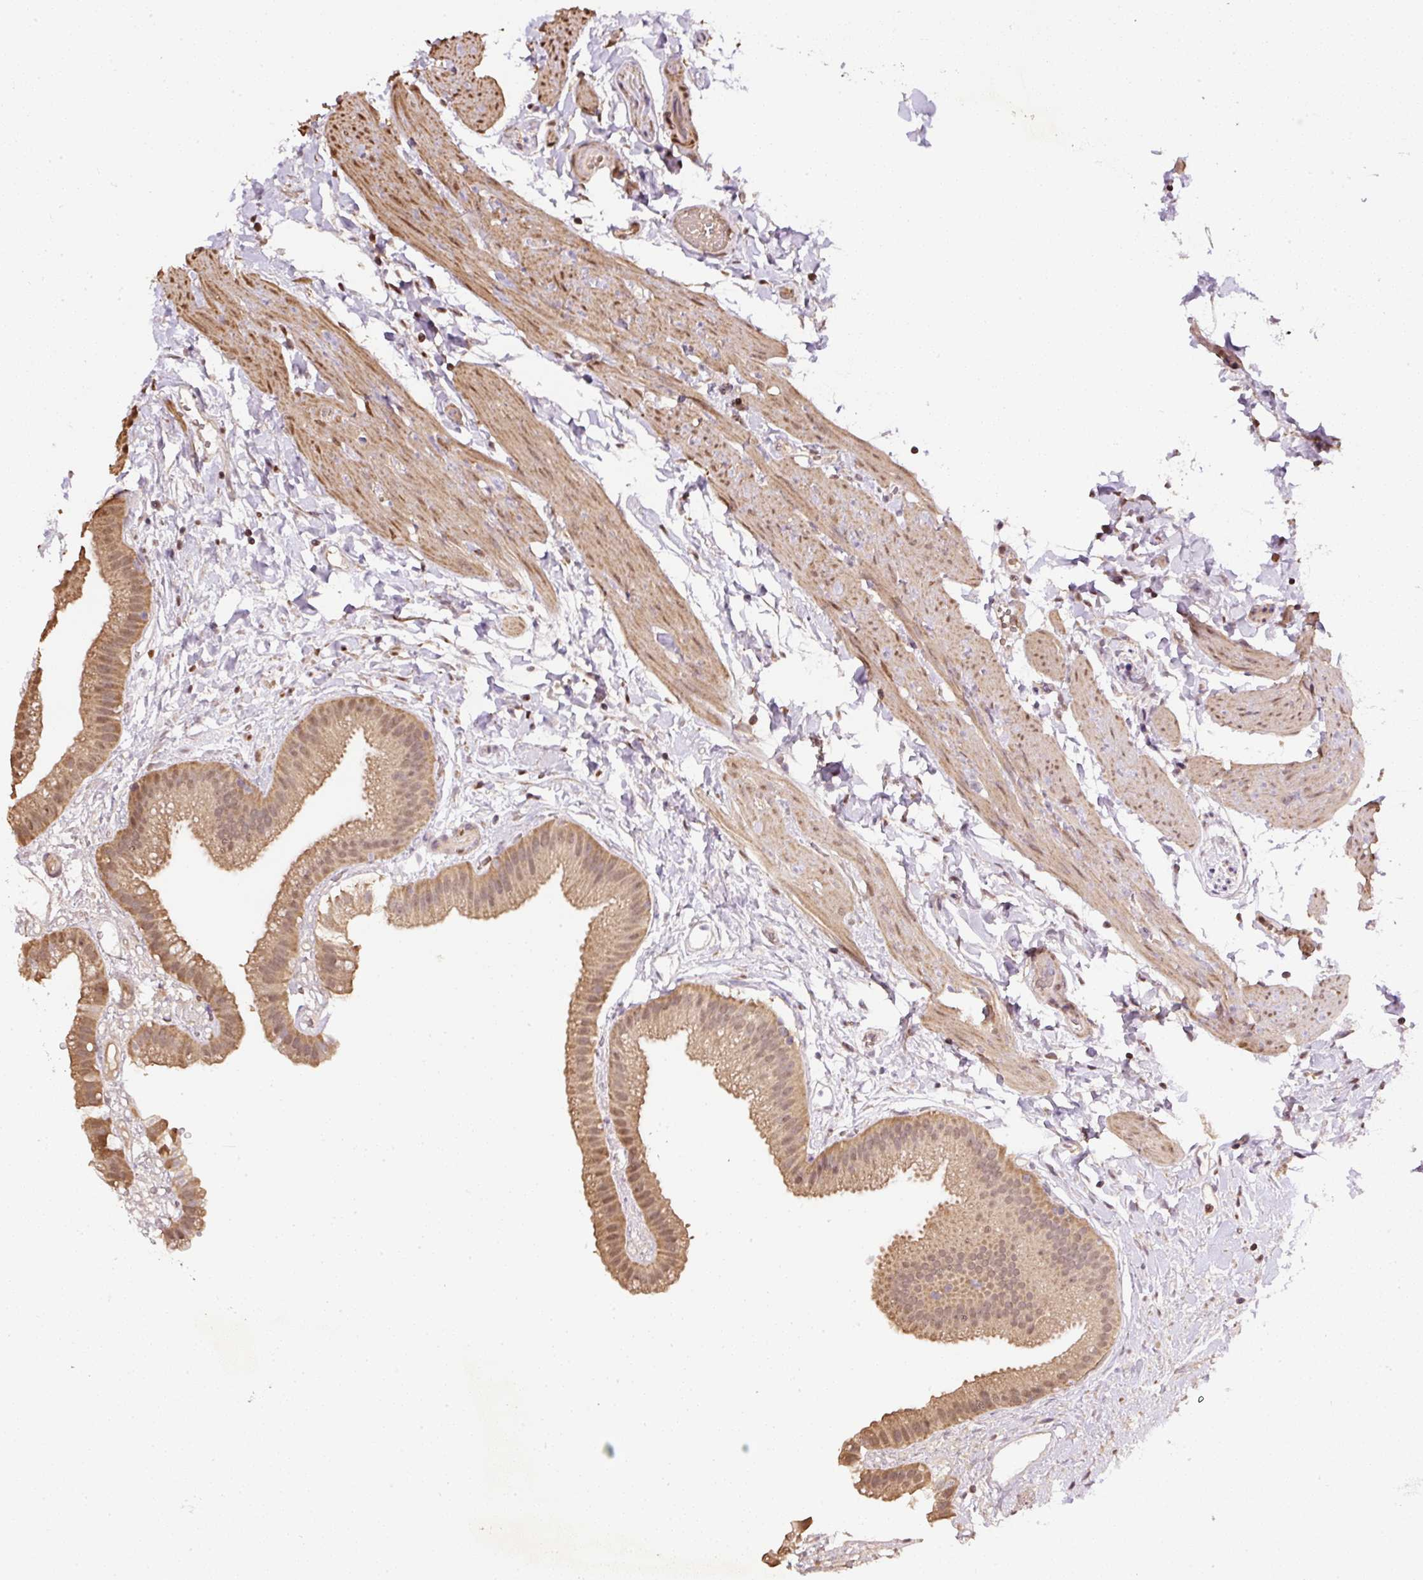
{"staining": {"intensity": "moderate", "quantity": ">75%", "location": "cytoplasmic/membranous,nuclear"}, "tissue": "gallbladder", "cell_type": "Glandular cells", "image_type": "normal", "snomed": [{"axis": "morphology", "description": "Normal tissue, NOS"}, {"axis": "topography", "description": "Gallbladder"}], "caption": "Immunohistochemistry of normal human gallbladder reveals medium levels of moderate cytoplasmic/membranous,nuclear staining in about >75% of glandular cells.", "gene": "TMEM170B", "patient": {"sex": "female", "age": 63}}